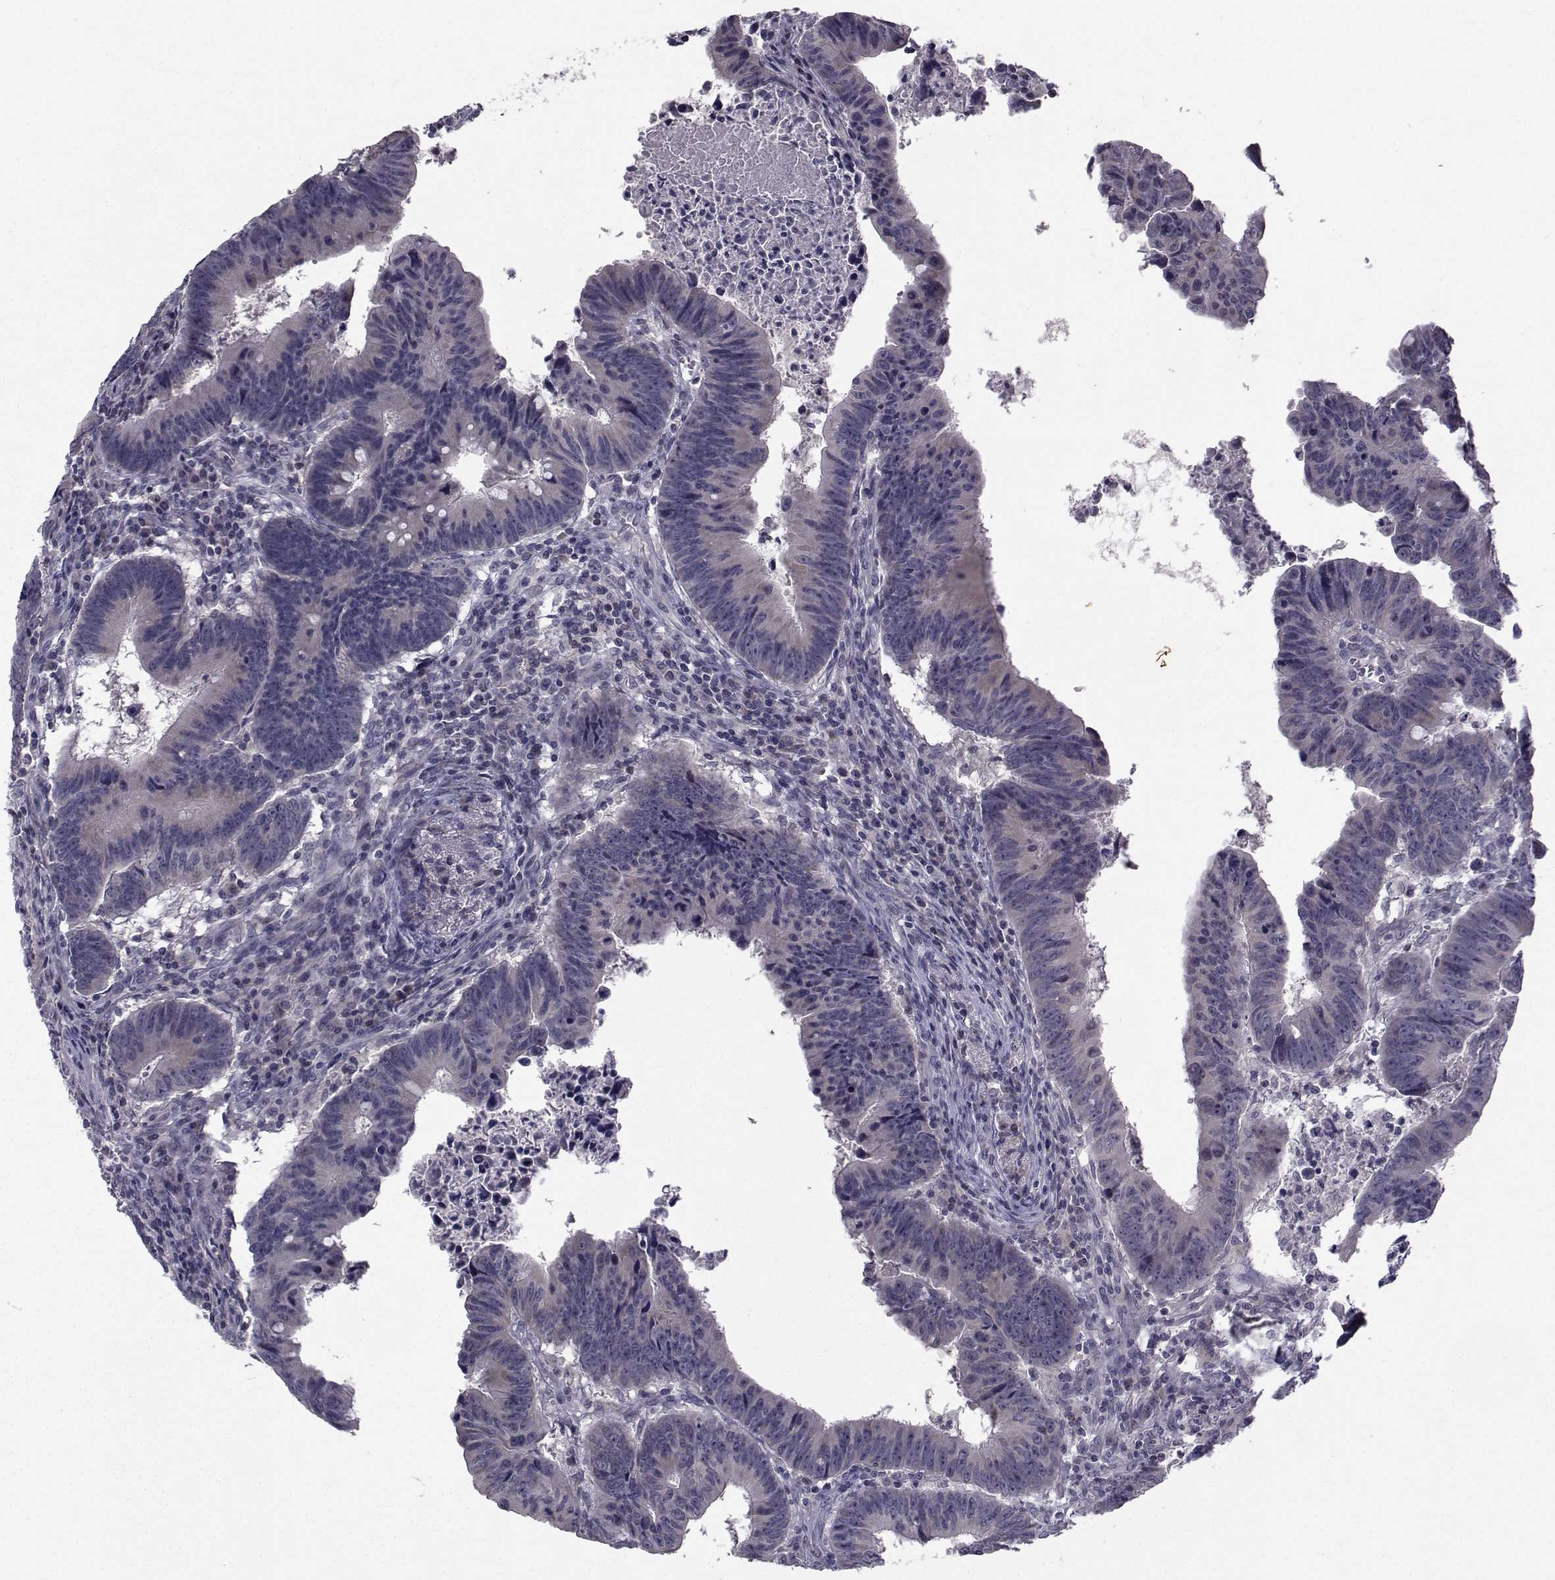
{"staining": {"intensity": "negative", "quantity": "none", "location": "none"}, "tissue": "colorectal cancer", "cell_type": "Tumor cells", "image_type": "cancer", "snomed": [{"axis": "morphology", "description": "Adenocarcinoma, NOS"}, {"axis": "topography", "description": "Colon"}], "caption": "DAB (3,3'-diaminobenzidine) immunohistochemical staining of human colorectal adenocarcinoma displays no significant staining in tumor cells.", "gene": "FDXR", "patient": {"sex": "female", "age": 87}}